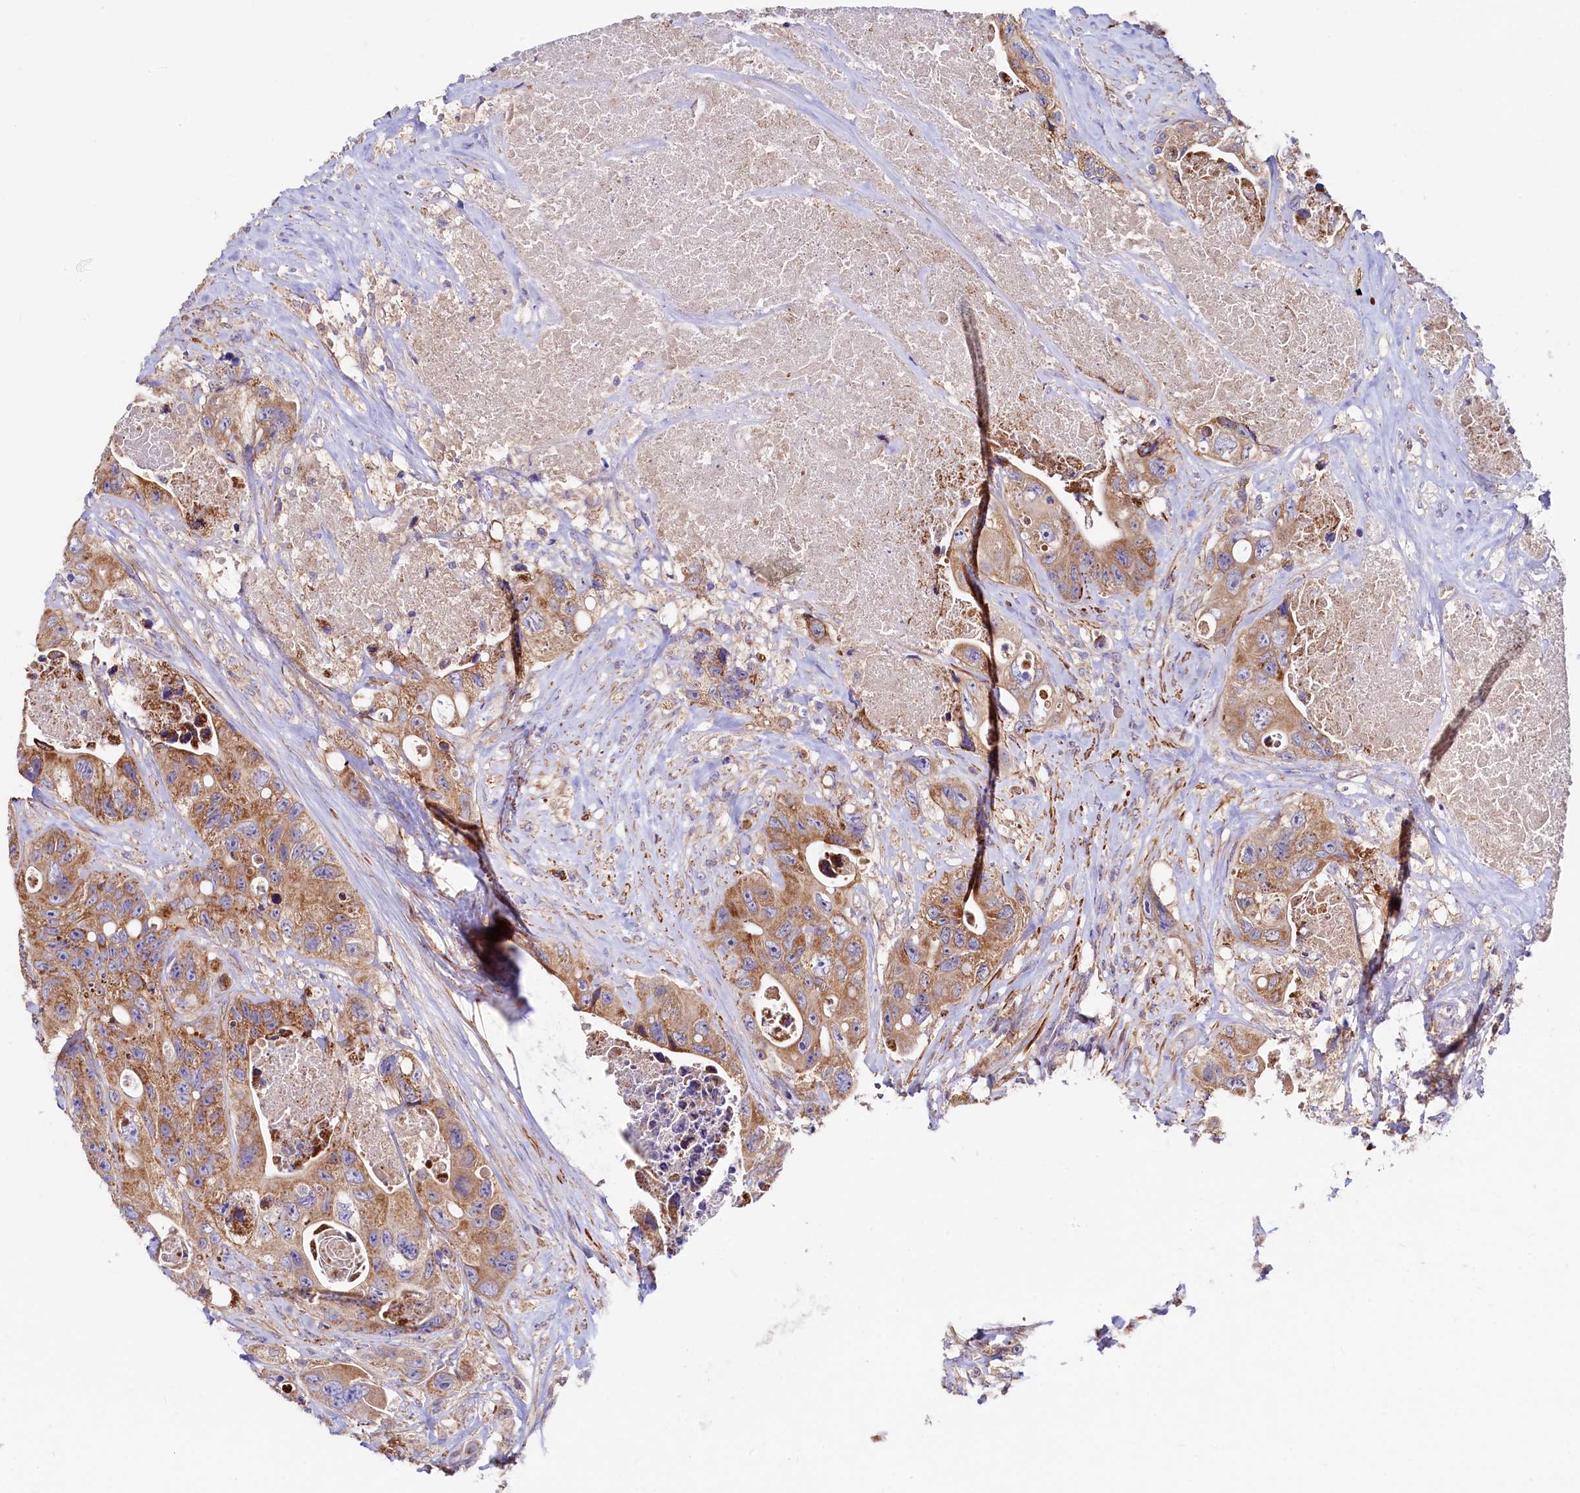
{"staining": {"intensity": "moderate", "quantity": ">75%", "location": "cytoplasmic/membranous"}, "tissue": "colorectal cancer", "cell_type": "Tumor cells", "image_type": "cancer", "snomed": [{"axis": "morphology", "description": "Adenocarcinoma, NOS"}, {"axis": "topography", "description": "Colon"}], "caption": "An IHC photomicrograph of tumor tissue is shown. Protein staining in brown labels moderate cytoplasmic/membranous positivity in colorectal adenocarcinoma within tumor cells.", "gene": "CIAO3", "patient": {"sex": "female", "age": 46}}